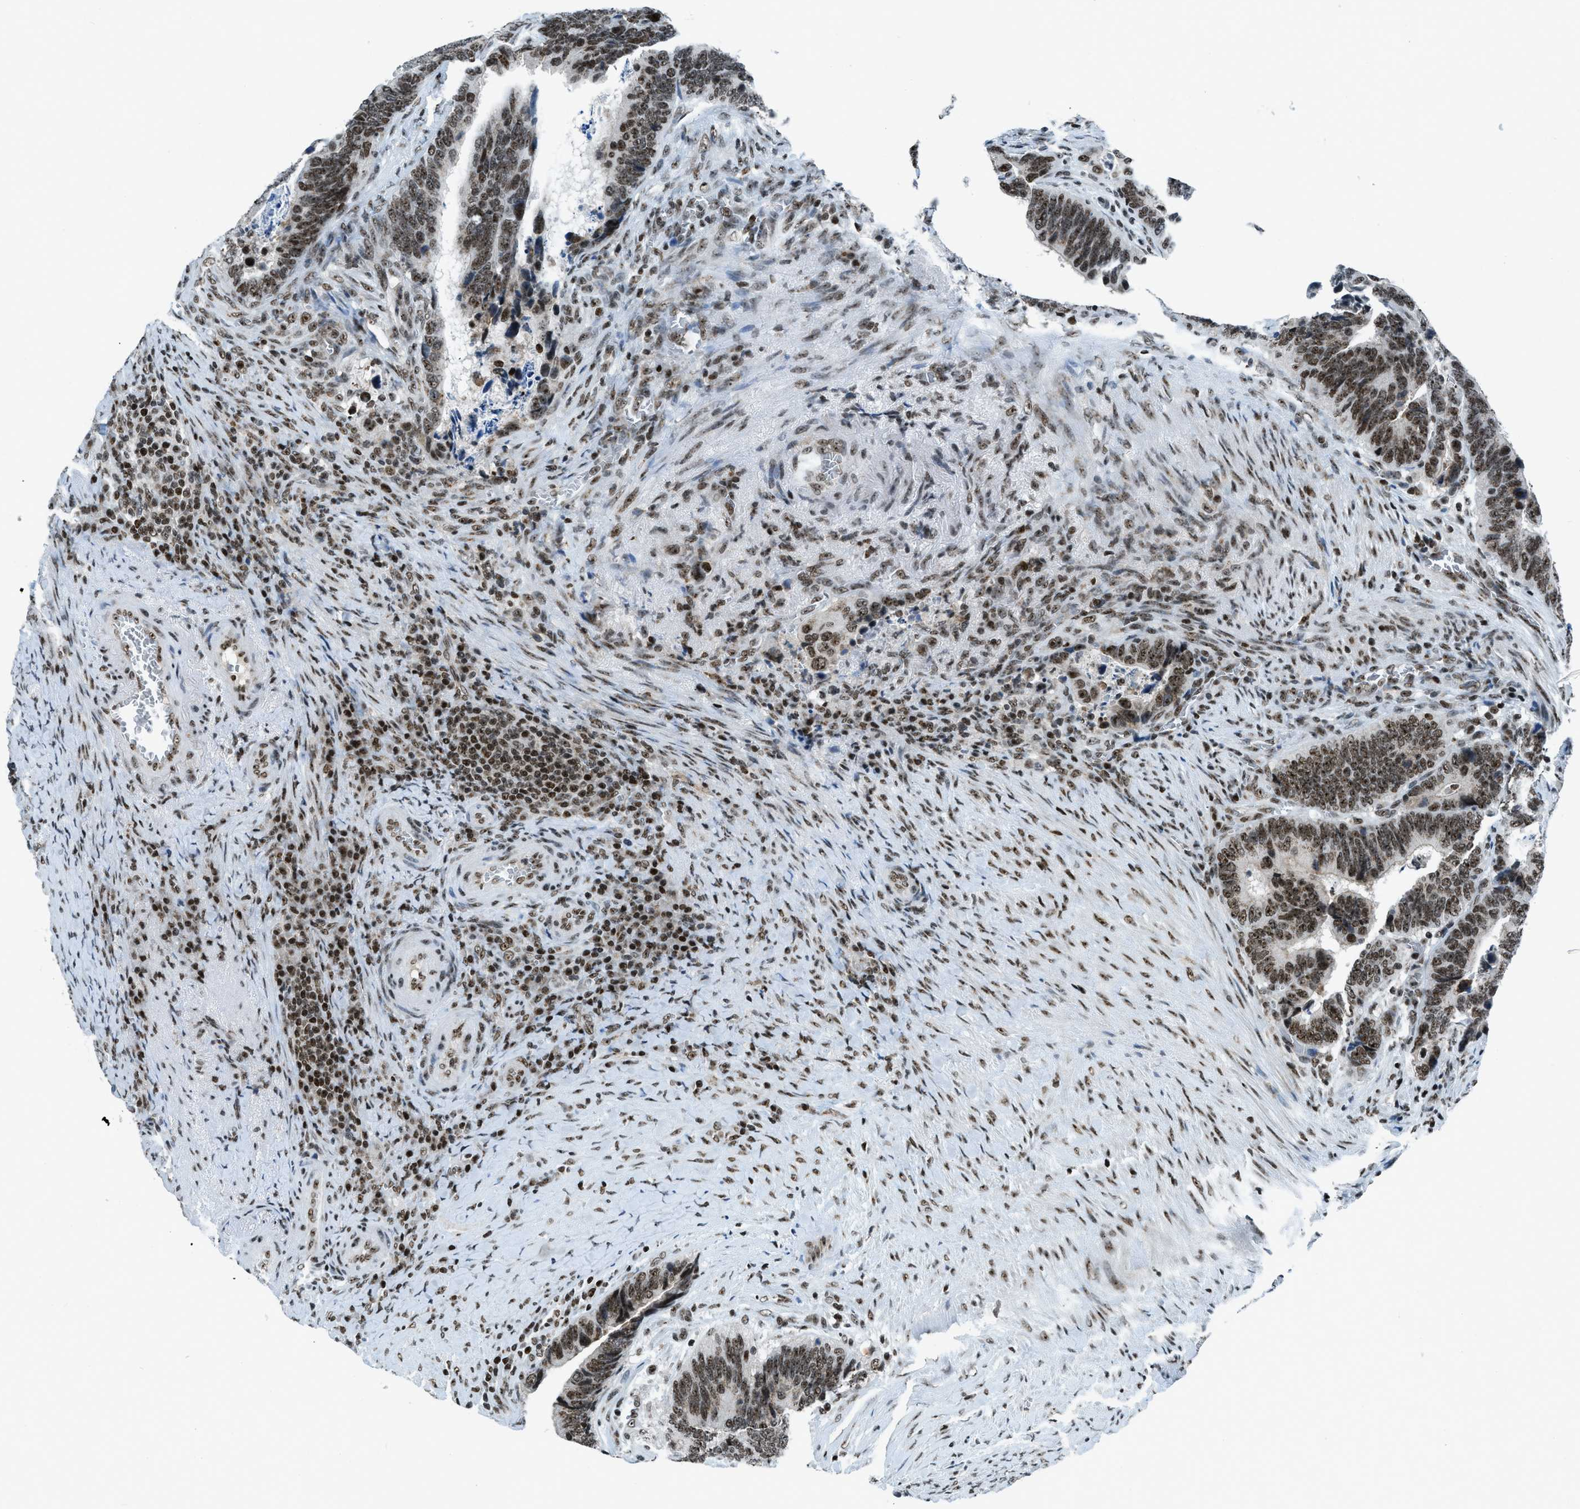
{"staining": {"intensity": "strong", "quantity": ">75%", "location": "nuclear"}, "tissue": "colorectal cancer", "cell_type": "Tumor cells", "image_type": "cancer", "snomed": [{"axis": "morphology", "description": "Adenocarcinoma, NOS"}, {"axis": "topography", "description": "Colon"}], "caption": "IHC staining of adenocarcinoma (colorectal), which shows high levels of strong nuclear staining in about >75% of tumor cells indicating strong nuclear protein staining. The staining was performed using DAB (3,3'-diaminobenzidine) (brown) for protein detection and nuclei were counterstained in hematoxylin (blue).", "gene": "RAD51B", "patient": {"sex": "male", "age": 72}}